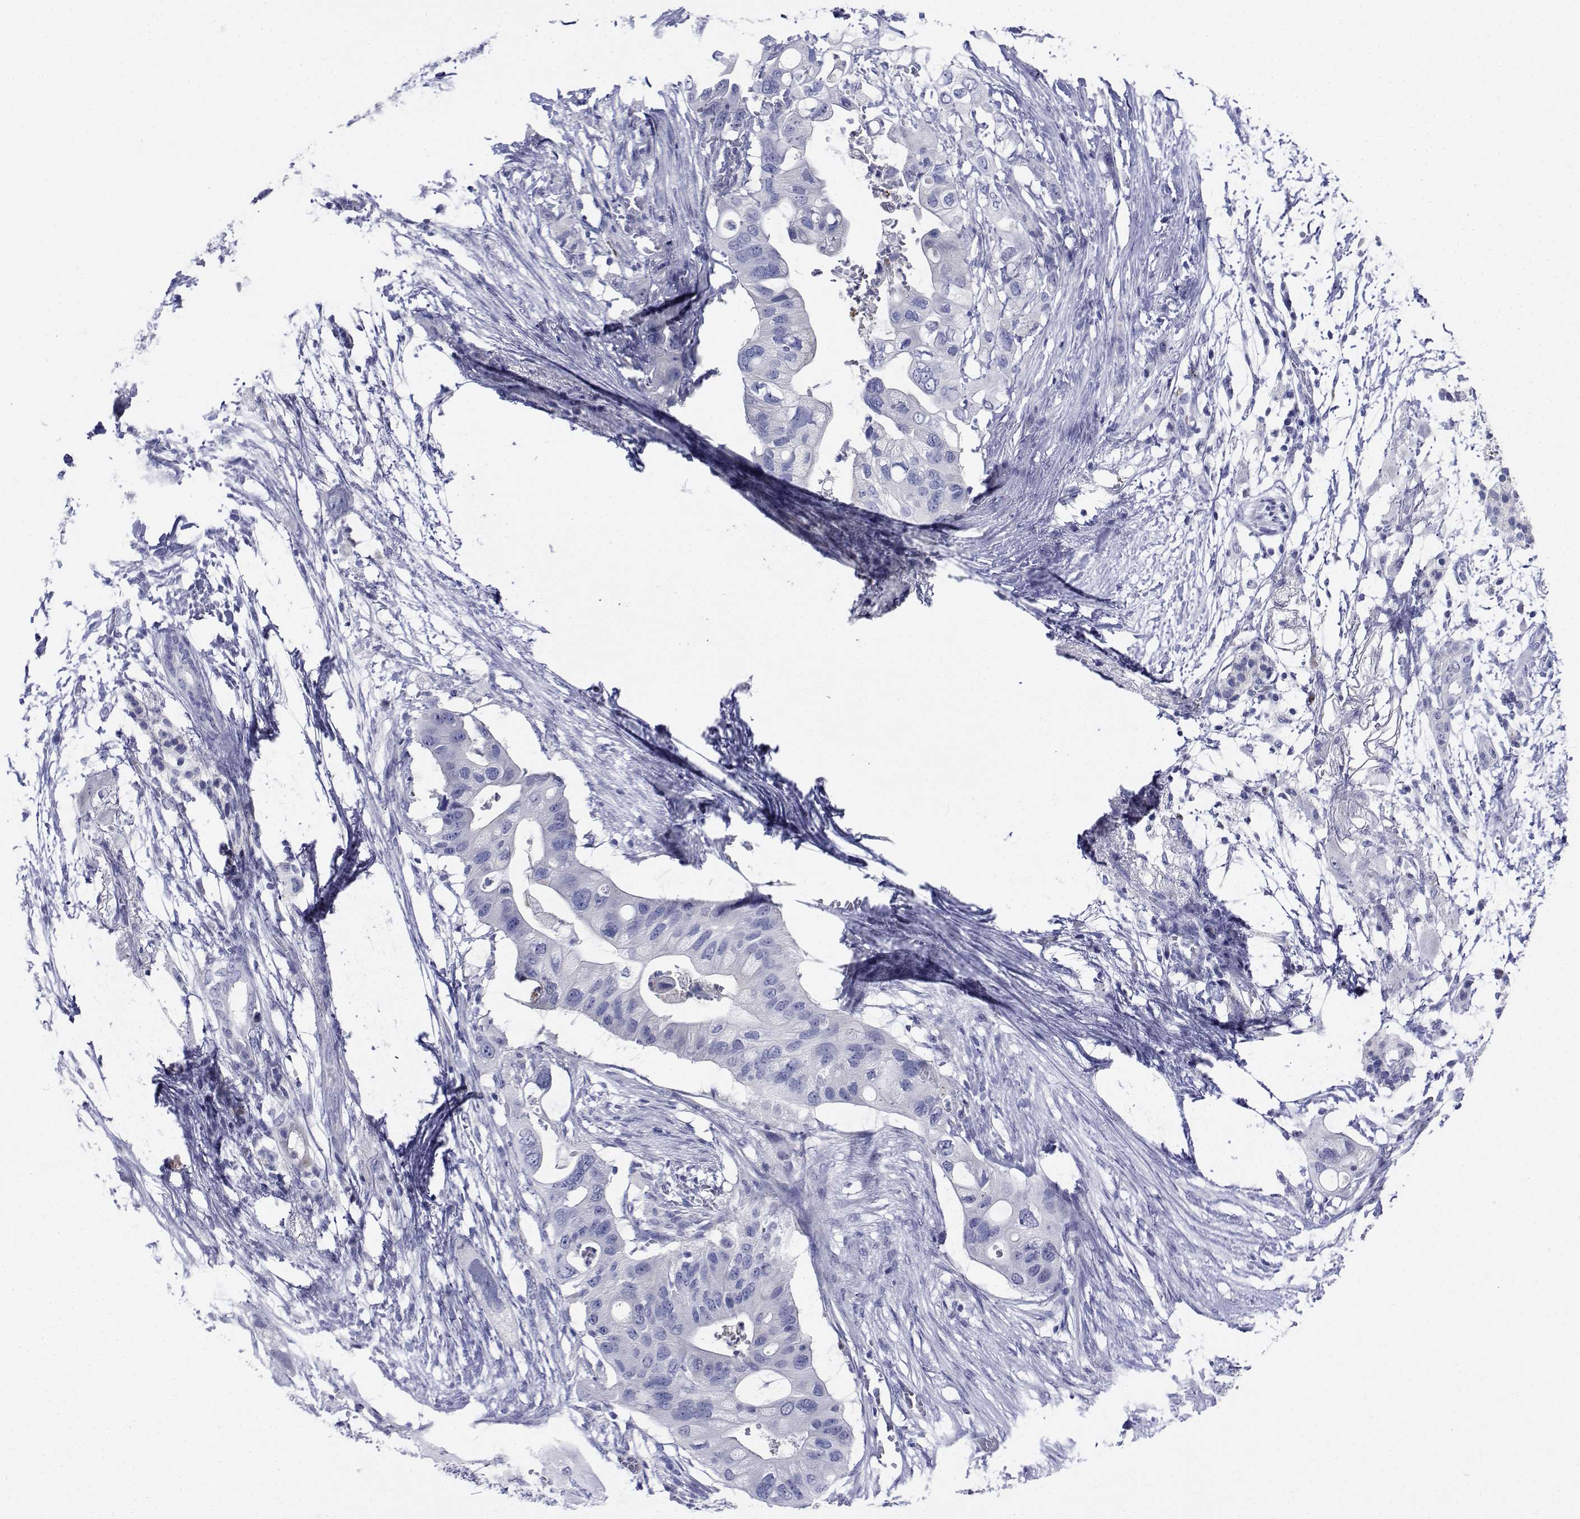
{"staining": {"intensity": "negative", "quantity": "none", "location": "none"}, "tissue": "pancreatic cancer", "cell_type": "Tumor cells", "image_type": "cancer", "snomed": [{"axis": "morphology", "description": "Adenocarcinoma, NOS"}, {"axis": "topography", "description": "Pancreas"}], "caption": "Photomicrograph shows no significant protein staining in tumor cells of pancreatic cancer.", "gene": "PLXNA4", "patient": {"sex": "female", "age": 72}}